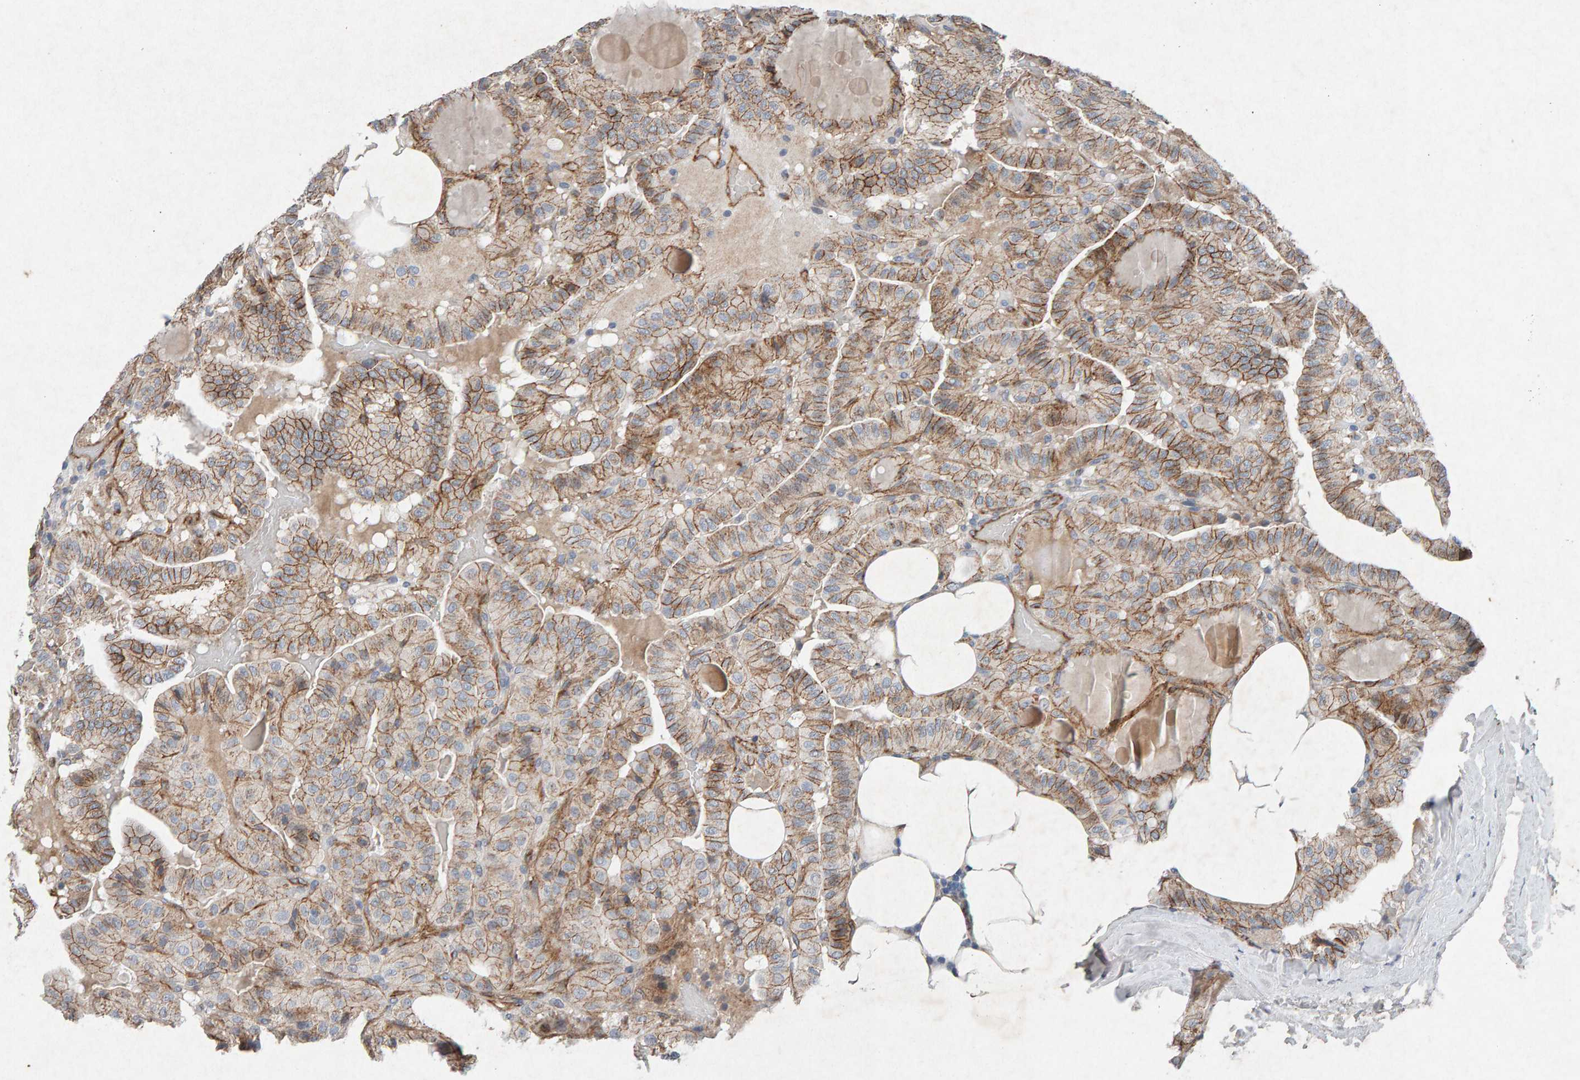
{"staining": {"intensity": "moderate", "quantity": ">75%", "location": "cytoplasmic/membranous"}, "tissue": "thyroid cancer", "cell_type": "Tumor cells", "image_type": "cancer", "snomed": [{"axis": "morphology", "description": "Papillary adenocarcinoma, NOS"}, {"axis": "topography", "description": "Thyroid gland"}], "caption": "This is a histology image of immunohistochemistry (IHC) staining of thyroid papillary adenocarcinoma, which shows moderate expression in the cytoplasmic/membranous of tumor cells.", "gene": "PTPRM", "patient": {"sex": "male", "age": 77}}